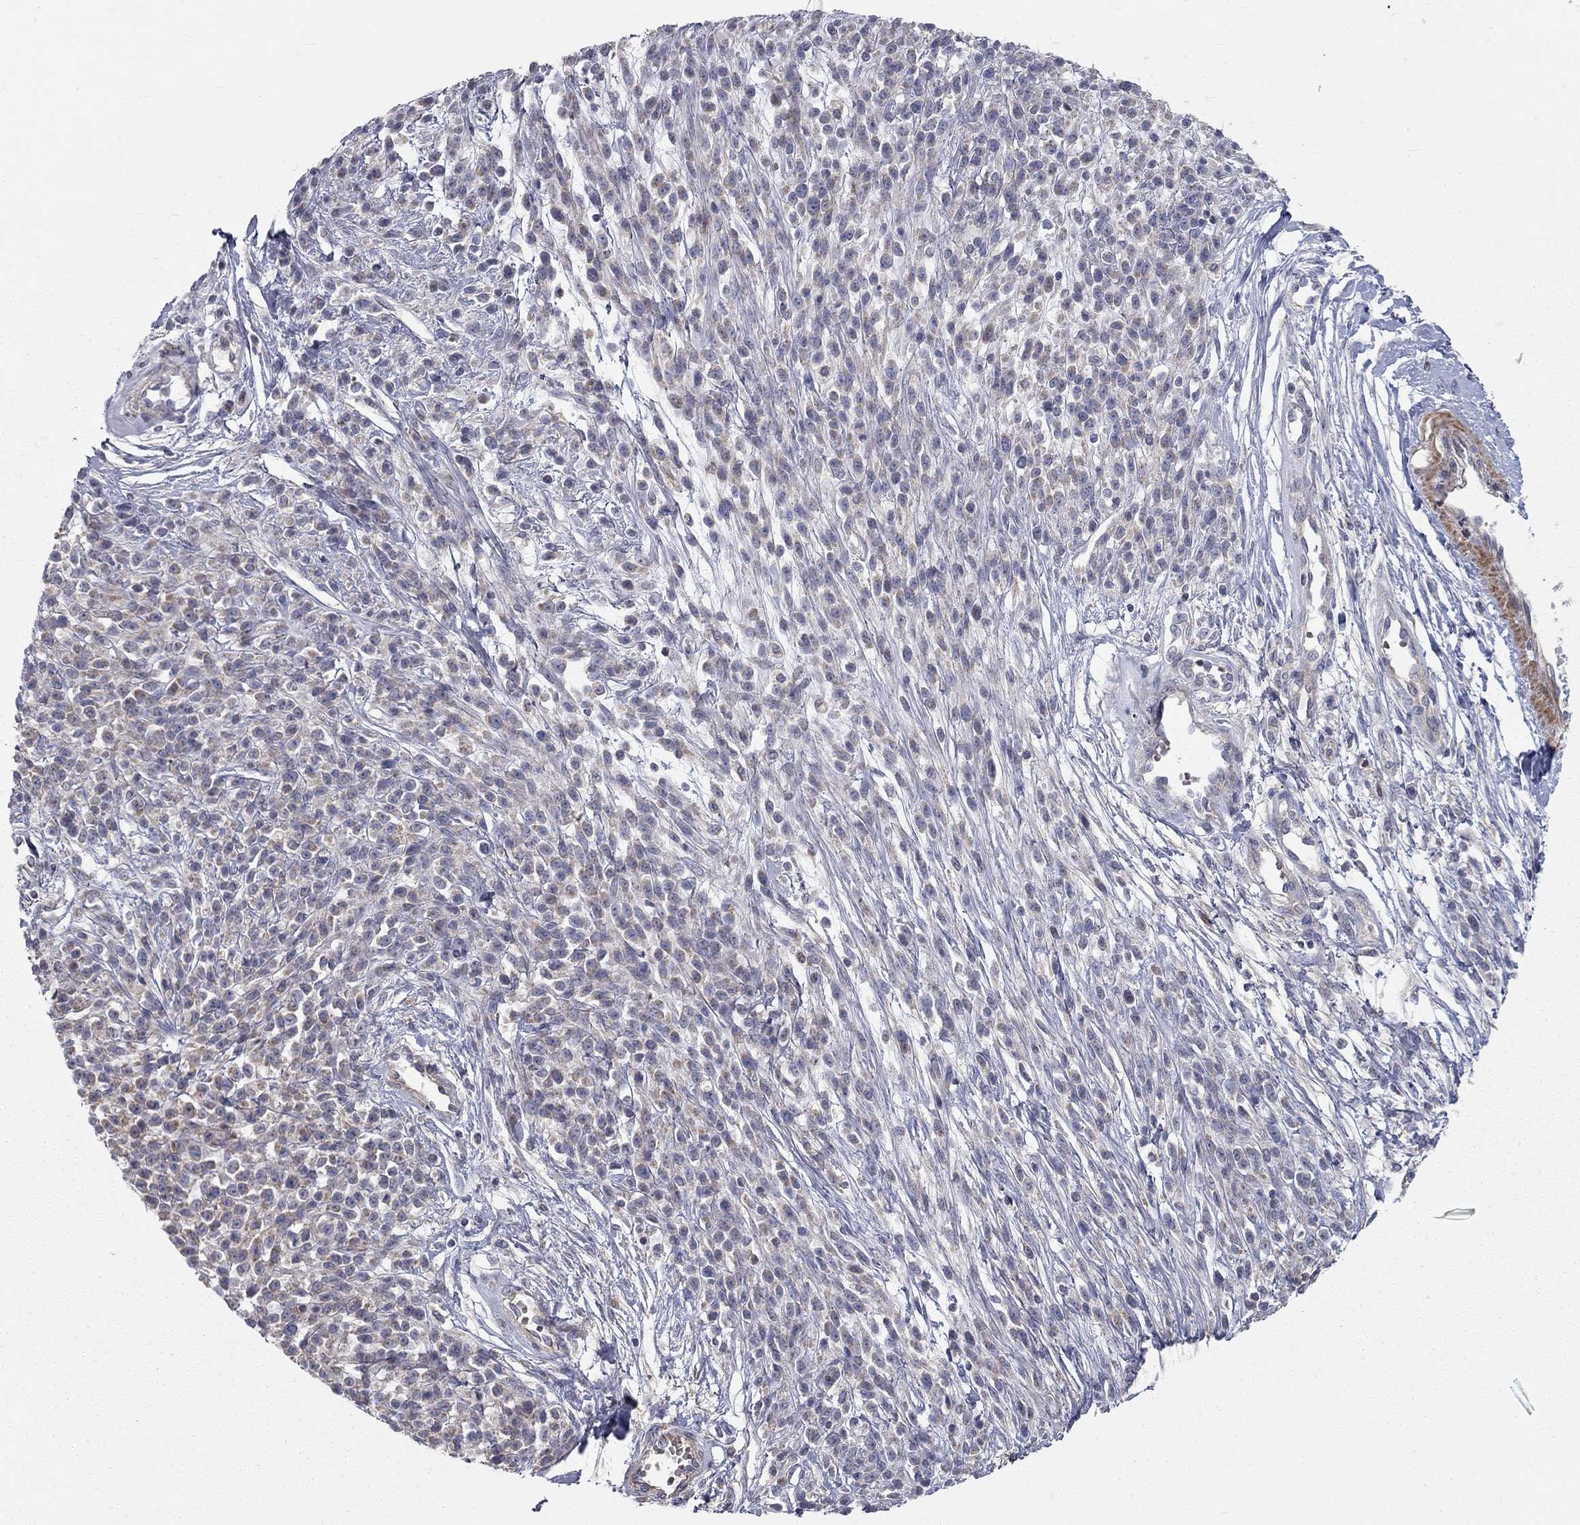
{"staining": {"intensity": "weak", "quantity": "<25%", "location": "cytoplasmic/membranous"}, "tissue": "melanoma", "cell_type": "Tumor cells", "image_type": "cancer", "snomed": [{"axis": "morphology", "description": "Malignant melanoma, NOS"}, {"axis": "topography", "description": "Skin"}, {"axis": "topography", "description": "Skin of trunk"}], "caption": "Immunohistochemistry of malignant melanoma shows no expression in tumor cells.", "gene": "KANSL1L", "patient": {"sex": "male", "age": 74}}